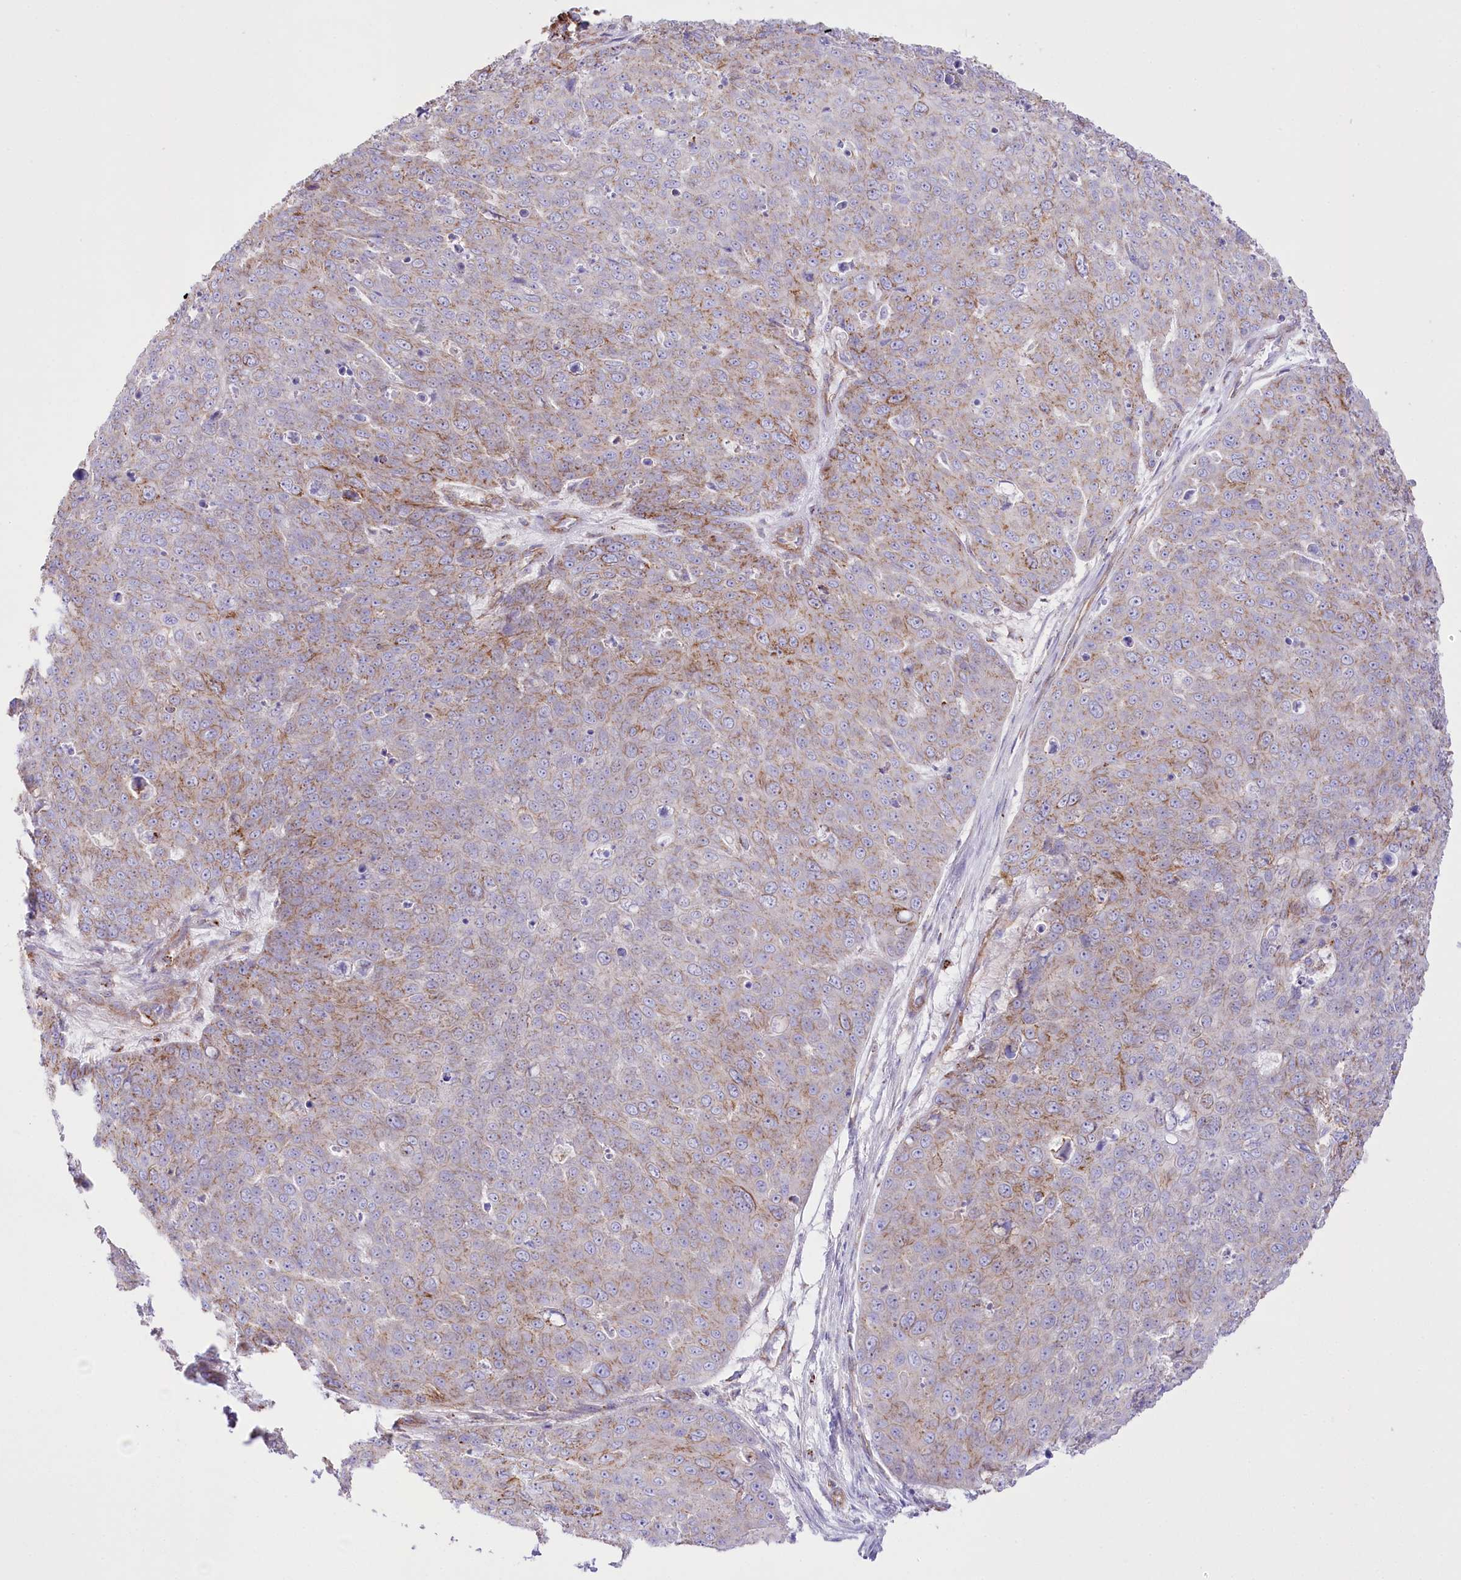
{"staining": {"intensity": "moderate", "quantity": "<25%", "location": "cytoplasmic/membranous"}, "tissue": "skin cancer", "cell_type": "Tumor cells", "image_type": "cancer", "snomed": [{"axis": "morphology", "description": "Squamous cell carcinoma, NOS"}, {"axis": "topography", "description": "Skin"}], "caption": "A micrograph showing moderate cytoplasmic/membranous positivity in approximately <25% of tumor cells in skin cancer, as visualized by brown immunohistochemical staining.", "gene": "FAM216A", "patient": {"sex": "male", "age": 71}}